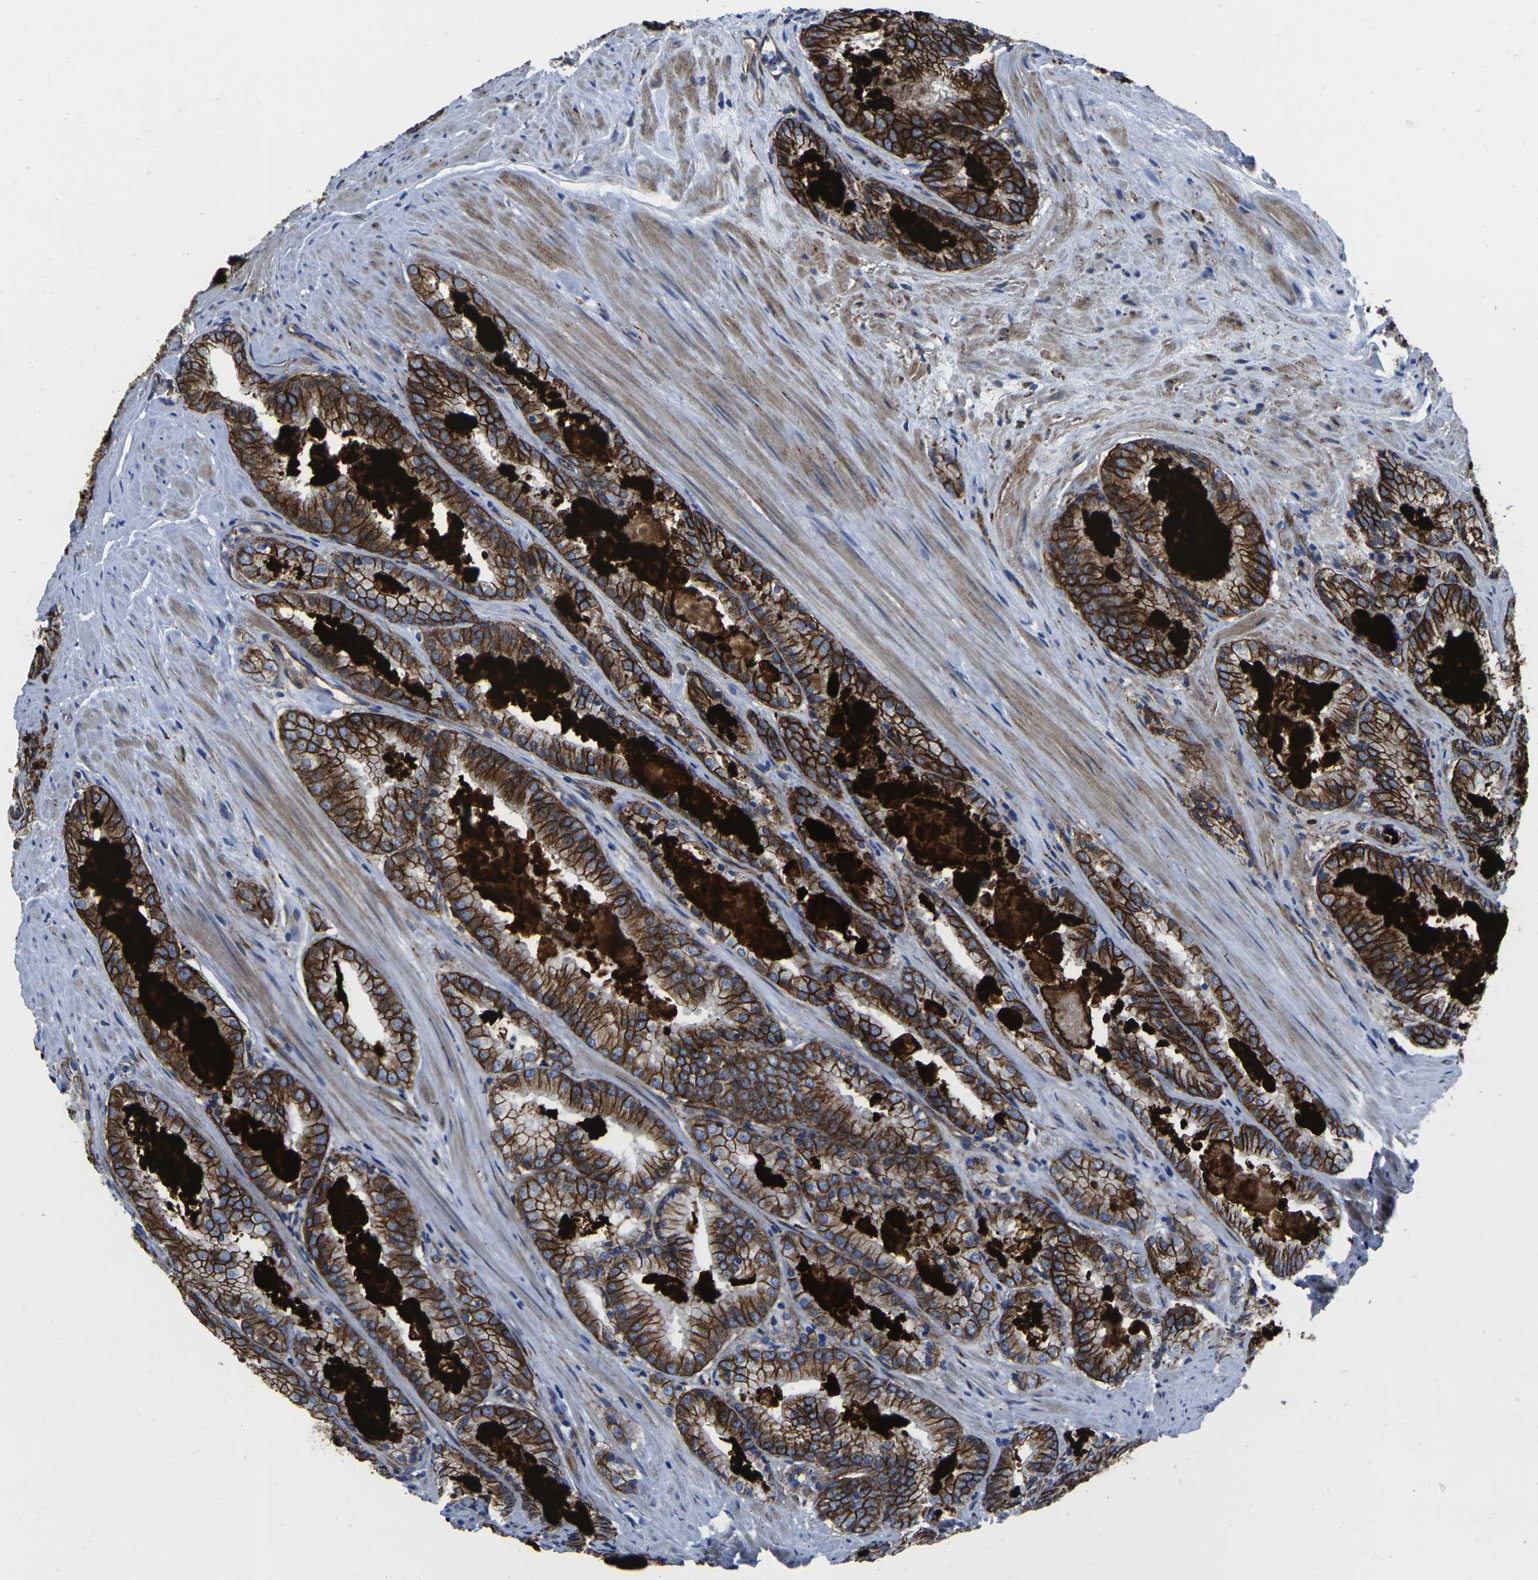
{"staining": {"intensity": "strong", "quantity": ">75%", "location": "cytoplasmic/membranous"}, "tissue": "prostate cancer", "cell_type": "Tumor cells", "image_type": "cancer", "snomed": [{"axis": "morphology", "description": "Adenocarcinoma, High grade"}, {"axis": "topography", "description": "Prostate"}], "caption": "Adenocarcinoma (high-grade) (prostate) tissue exhibits strong cytoplasmic/membranous staining in approximately >75% of tumor cells", "gene": "NUMB", "patient": {"sex": "male", "age": 72}}